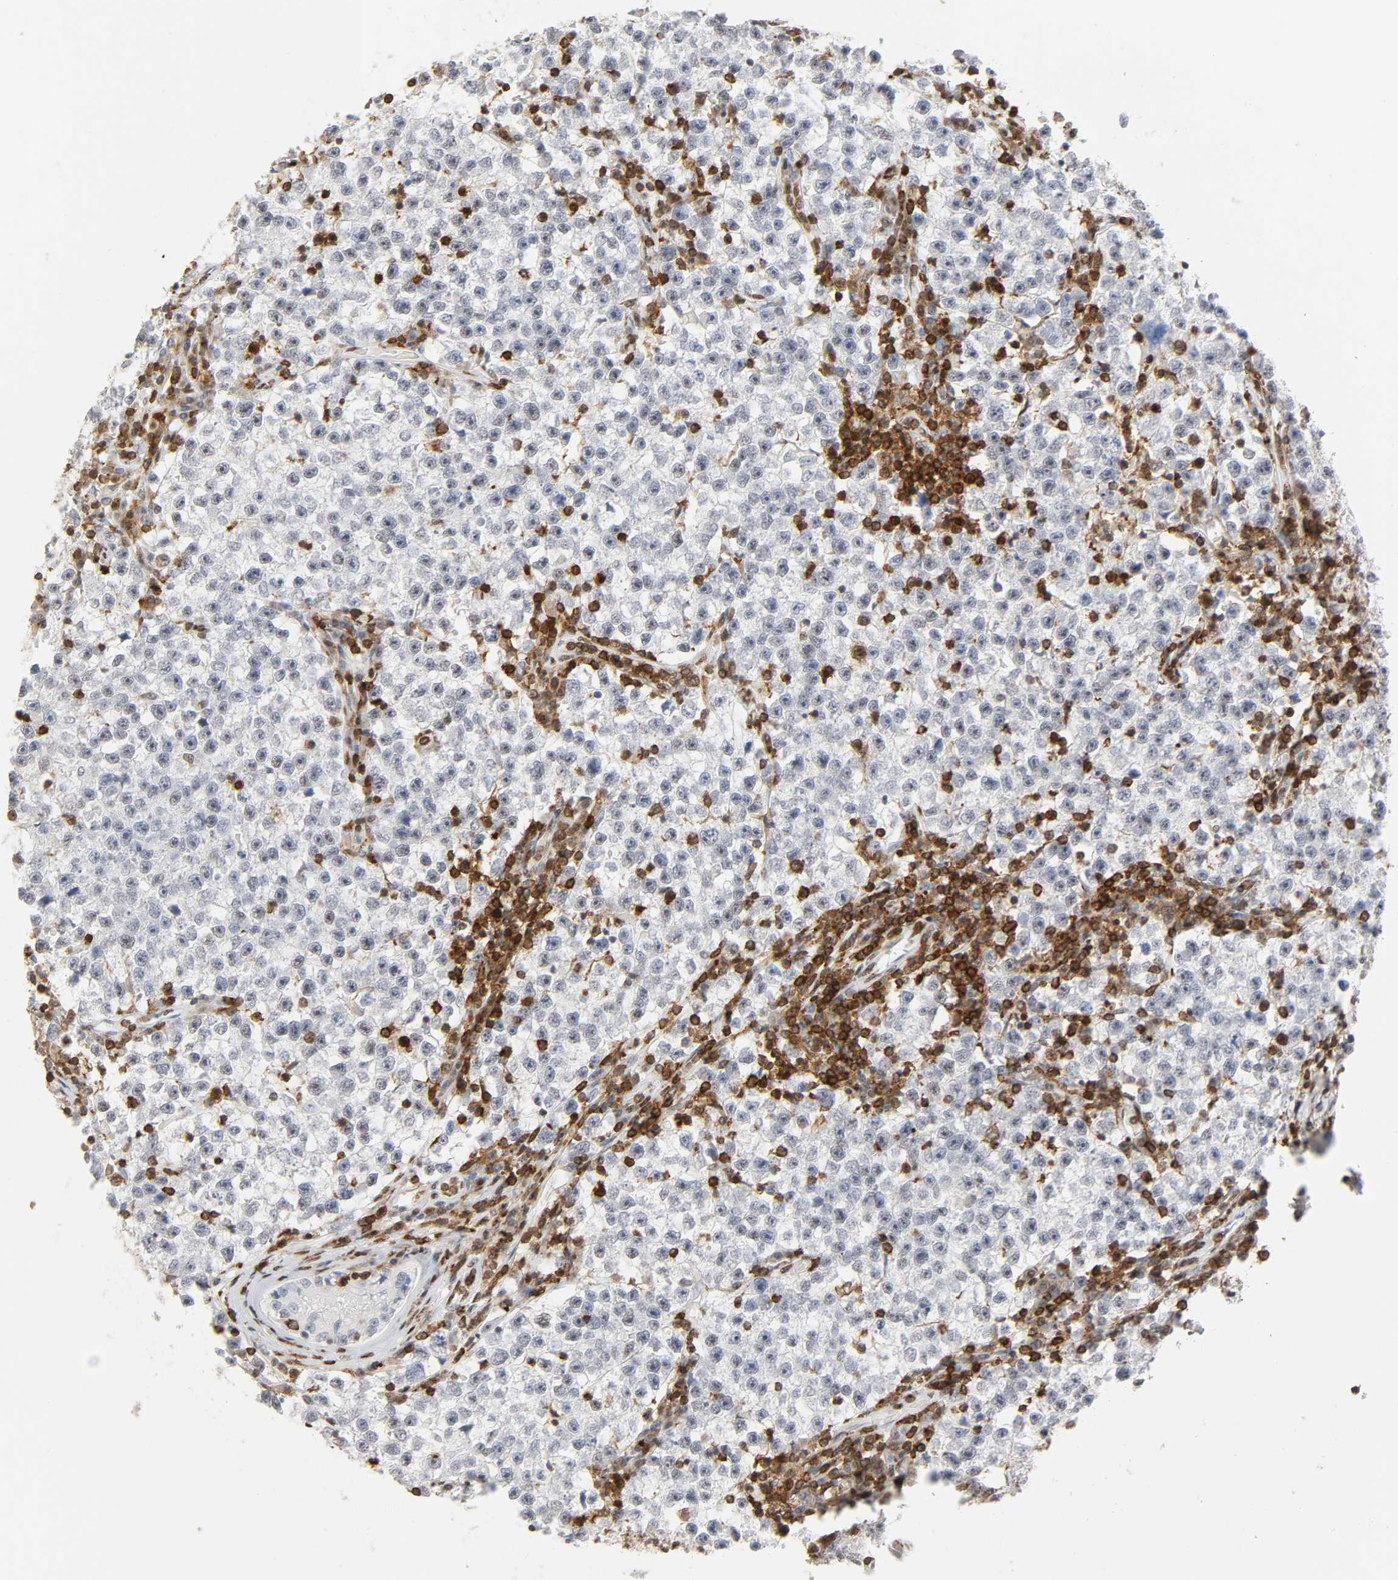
{"staining": {"intensity": "moderate", "quantity": "25%-75%", "location": "nuclear"}, "tissue": "testis cancer", "cell_type": "Tumor cells", "image_type": "cancer", "snomed": [{"axis": "morphology", "description": "Seminoma, NOS"}, {"axis": "topography", "description": "Testis"}], "caption": "This histopathology image exhibits testis seminoma stained with IHC to label a protein in brown. The nuclear of tumor cells show moderate positivity for the protein. Nuclei are counter-stained blue.", "gene": "WAS", "patient": {"sex": "male", "age": 22}}